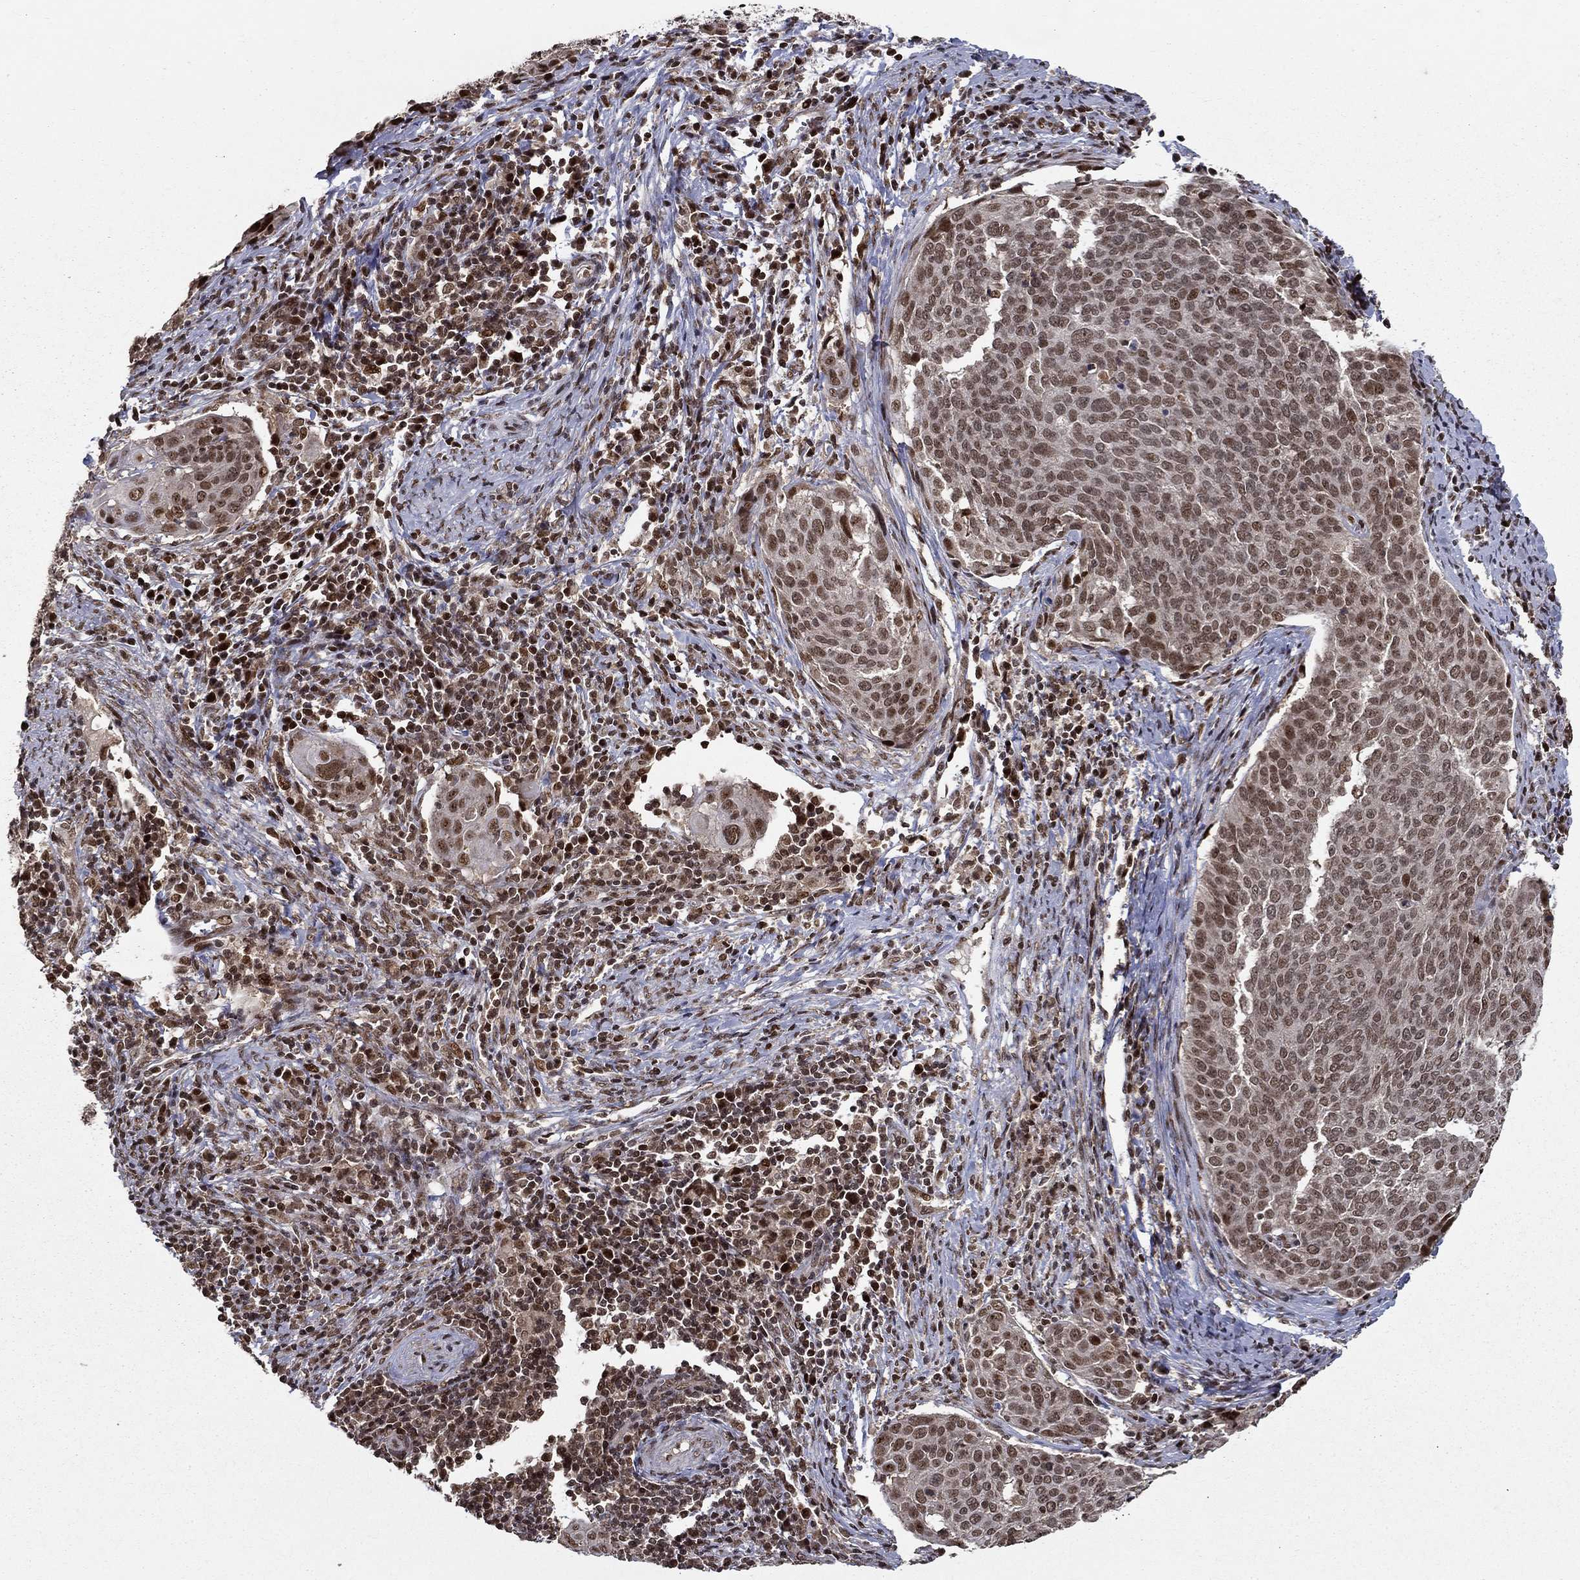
{"staining": {"intensity": "moderate", "quantity": ">75%", "location": "nuclear"}, "tissue": "cervical cancer", "cell_type": "Tumor cells", "image_type": "cancer", "snomed": [{"axis": "morphology", "description": "Squamous cell carcinoma, NOS"}, {"axis": "topography", "description": "Cervix"}], "caption": "Protein staining by IHC demonstrates moderate nuclear positivity in about >75% of tumor cells in squamous cell carcinoma (cervical). Using DAB (brown) and hematoxylin (blue) stains, captured at high magnification using brightfield microscopy.", "gene": "CDCA7L", "patient": {"sex": "female", "age": 39}}